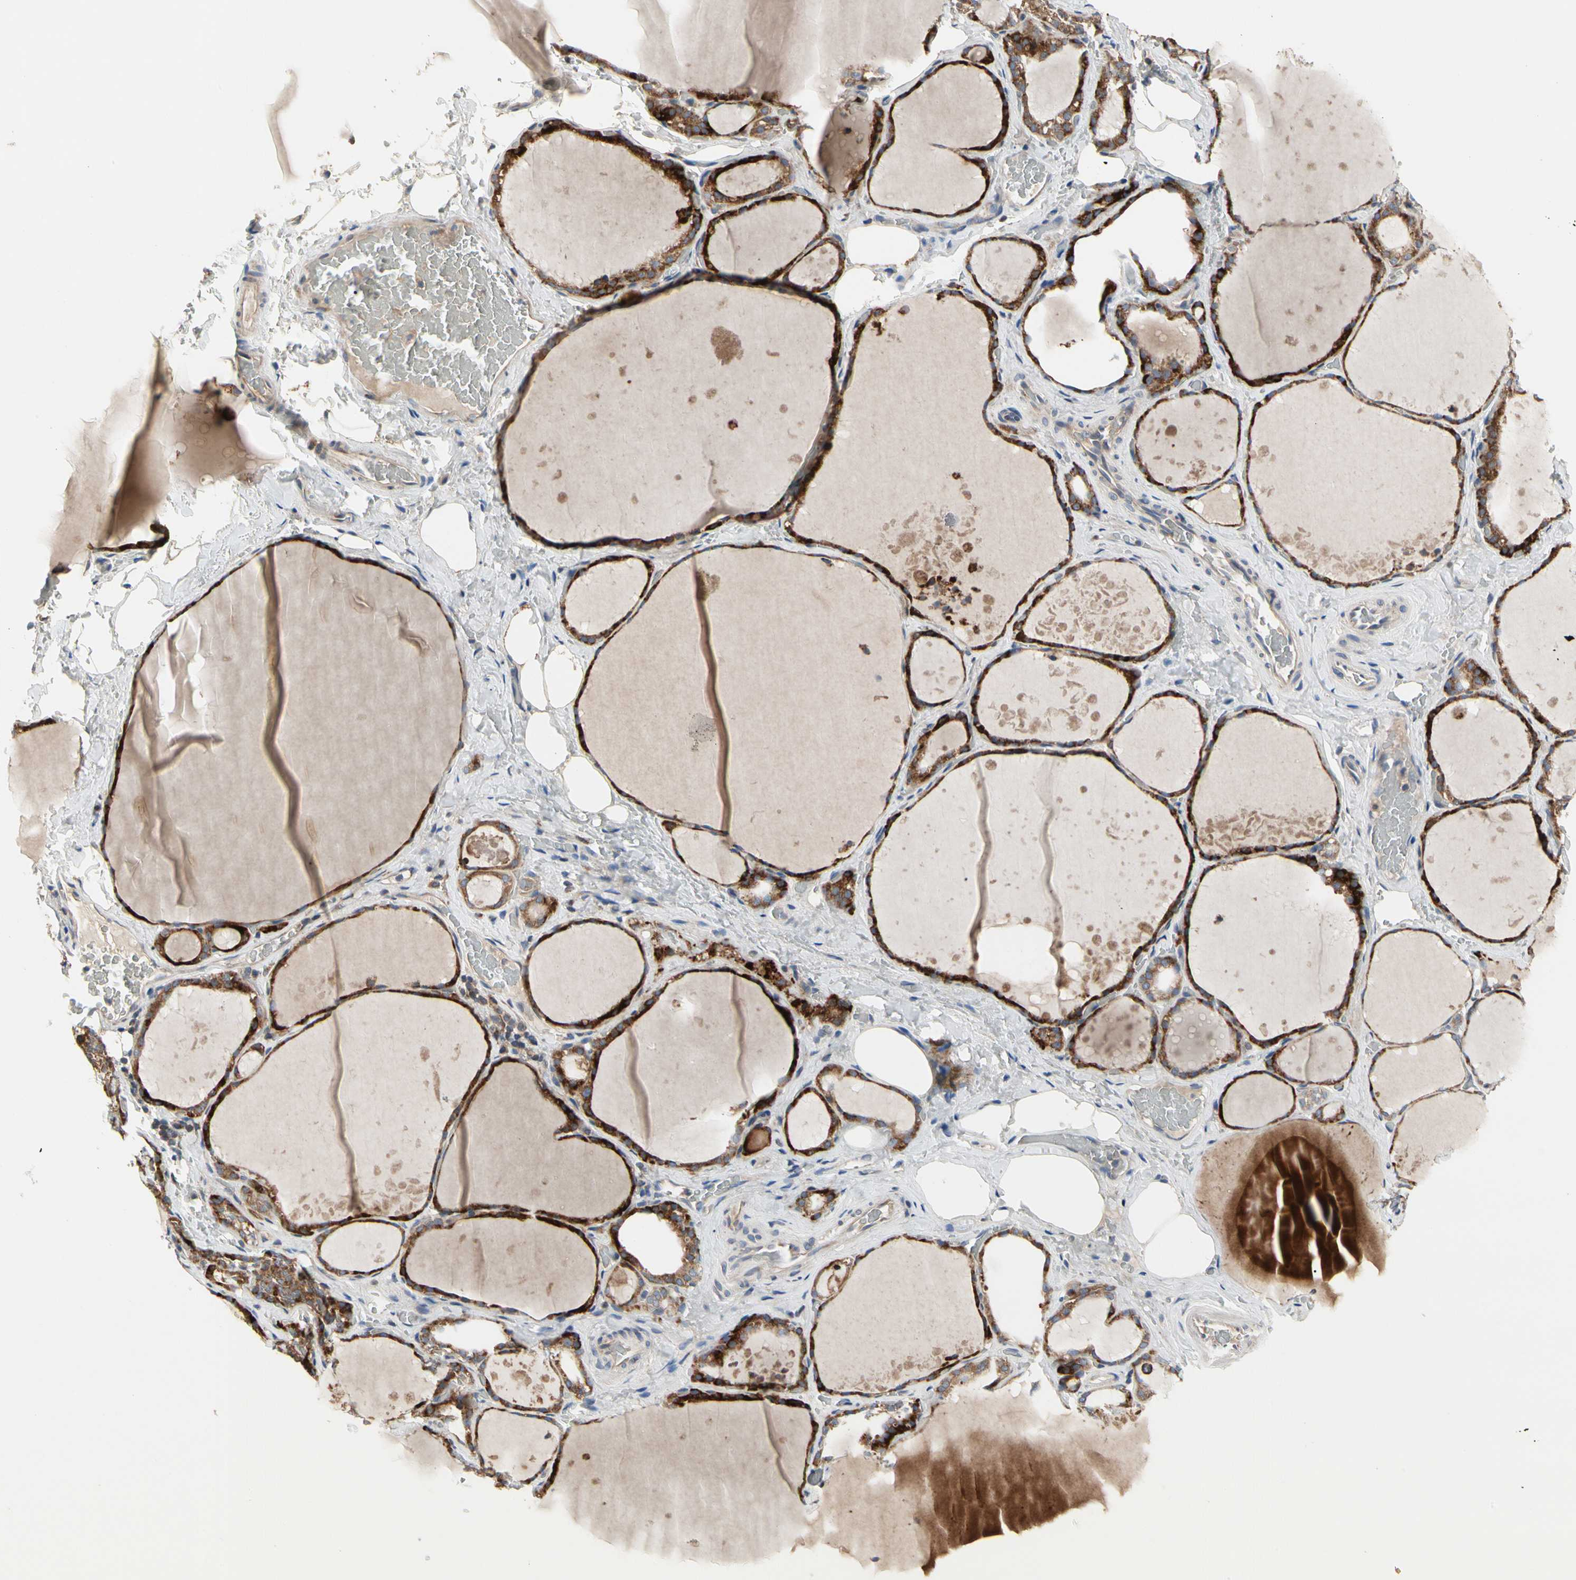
{"staining": {"intensity": "moderate", "quantity": ">75%", "location": "cytoplasmic/membranous"}, "tissue": "thyroid gland", "cell_type": "Glandular cells", "image_type": "normal", "snomed": [{"axis": "morphology", "description": "Normal tissue, NOS"}, {"axis": "topography", "description": "Thyroid gland"}], "caption": "Thyroid gland stained with DAB (3,3'-diaminobenzidine) immunohistochemistry reveals medium levels of moderate cytoplasmic/membranous staining in about >75% of glandular cells. The protein of interest is stained brown, and the nuclei are stained in blue (DAB (3,3'-diaminobenzidine) IHC with brightfield microscopy, high magnification).", "gene": "MMEL1", "patient": {"sex": "male", "age": 61}}